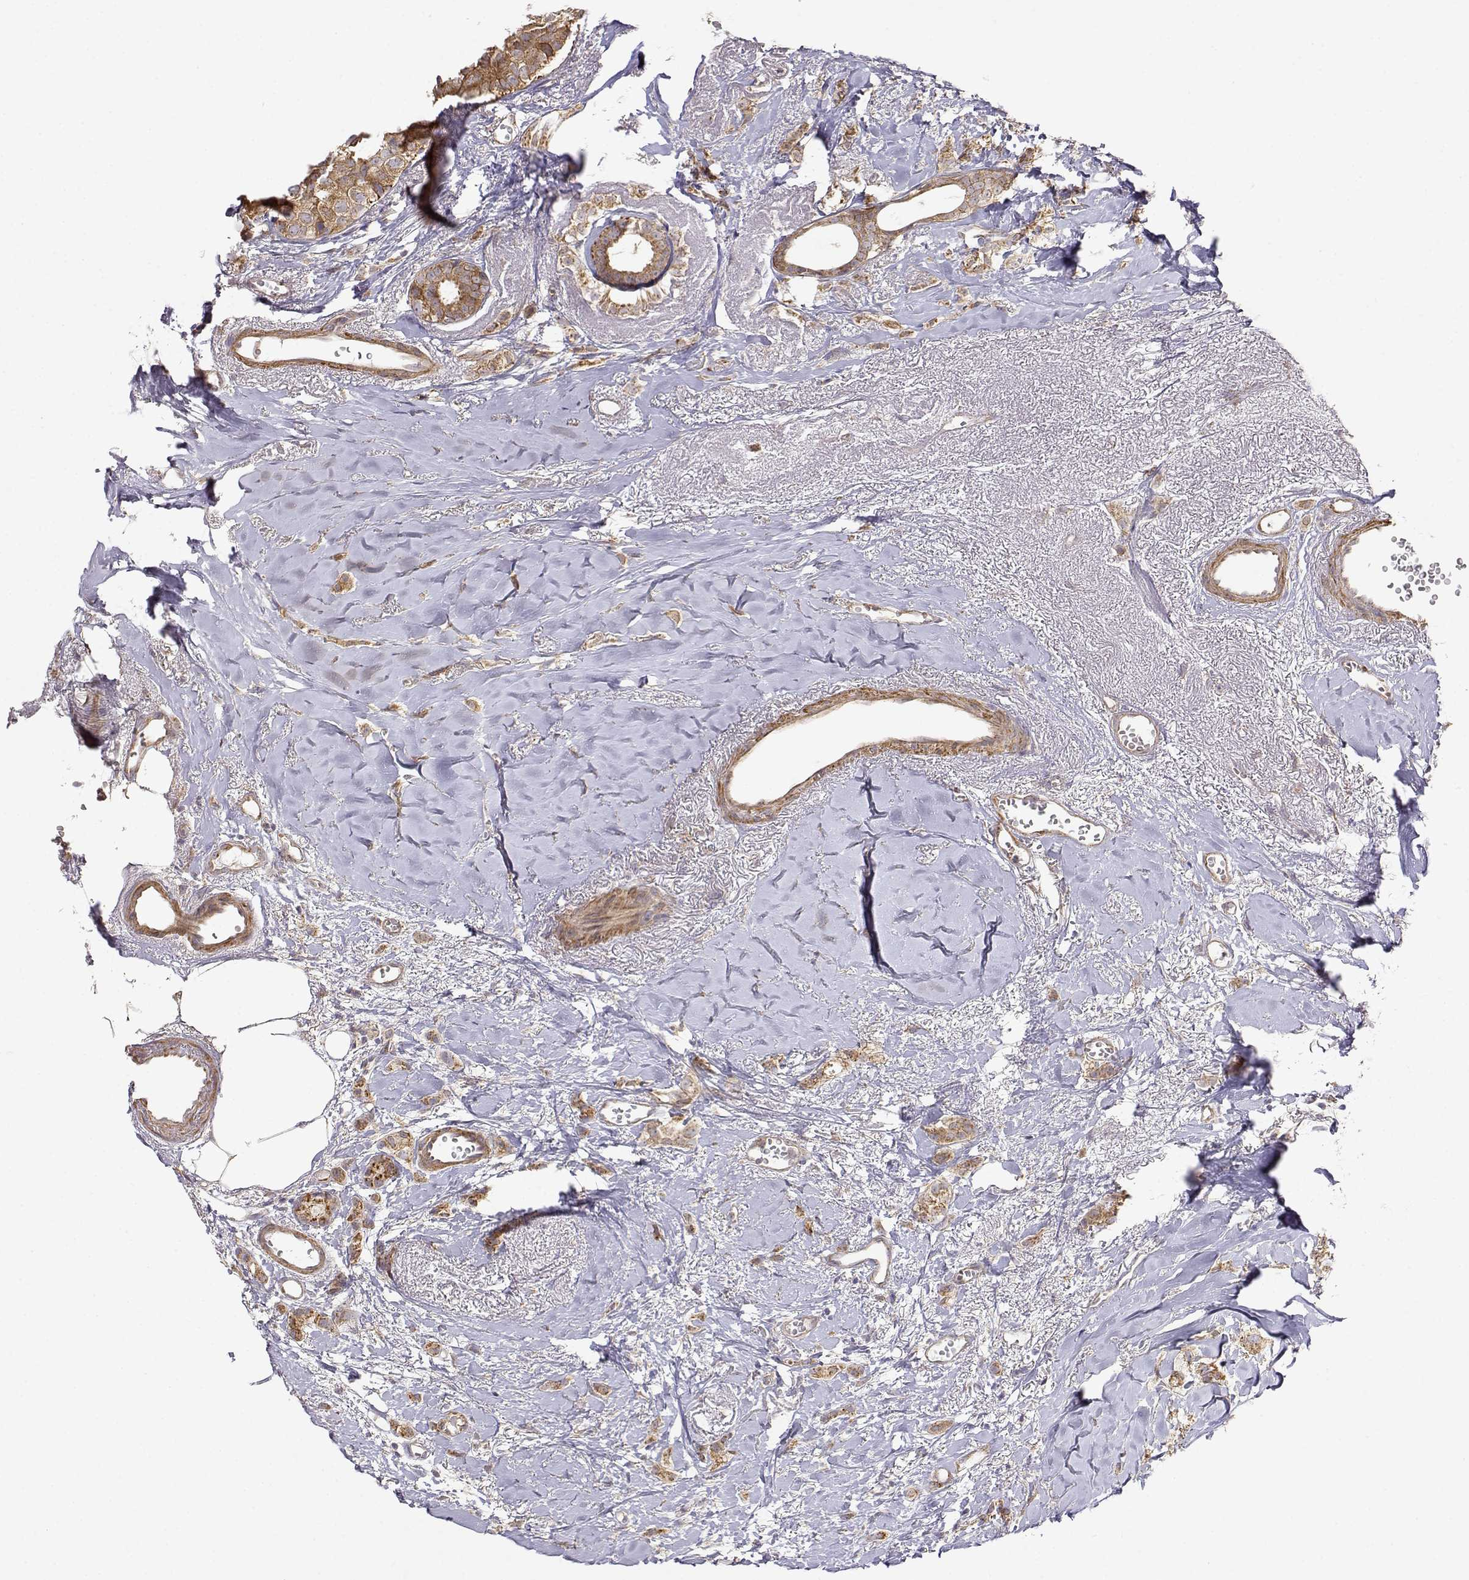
{"staining": {"intensity": "strong", "quantity": ">75%", "location": "cytoplasmic/membranous"}, "tissue": "breast cancer", "cell_type": "Tumor cells", "image_type": "cancer", "snomed": [{"axis": "morphology", "description": "Duct carcinoma"}, {"axis": "topography", "description": "Breast"}], "caption": "Immunohistochemical staining of breast cancer (intraductal carcinoma) exhibits high levels of strong cytoplasmic/membranous protein staining in approximately >75% of tumor cells.", "gene": "PAIP1", "patient": {"sex": "female", "age": 85}}